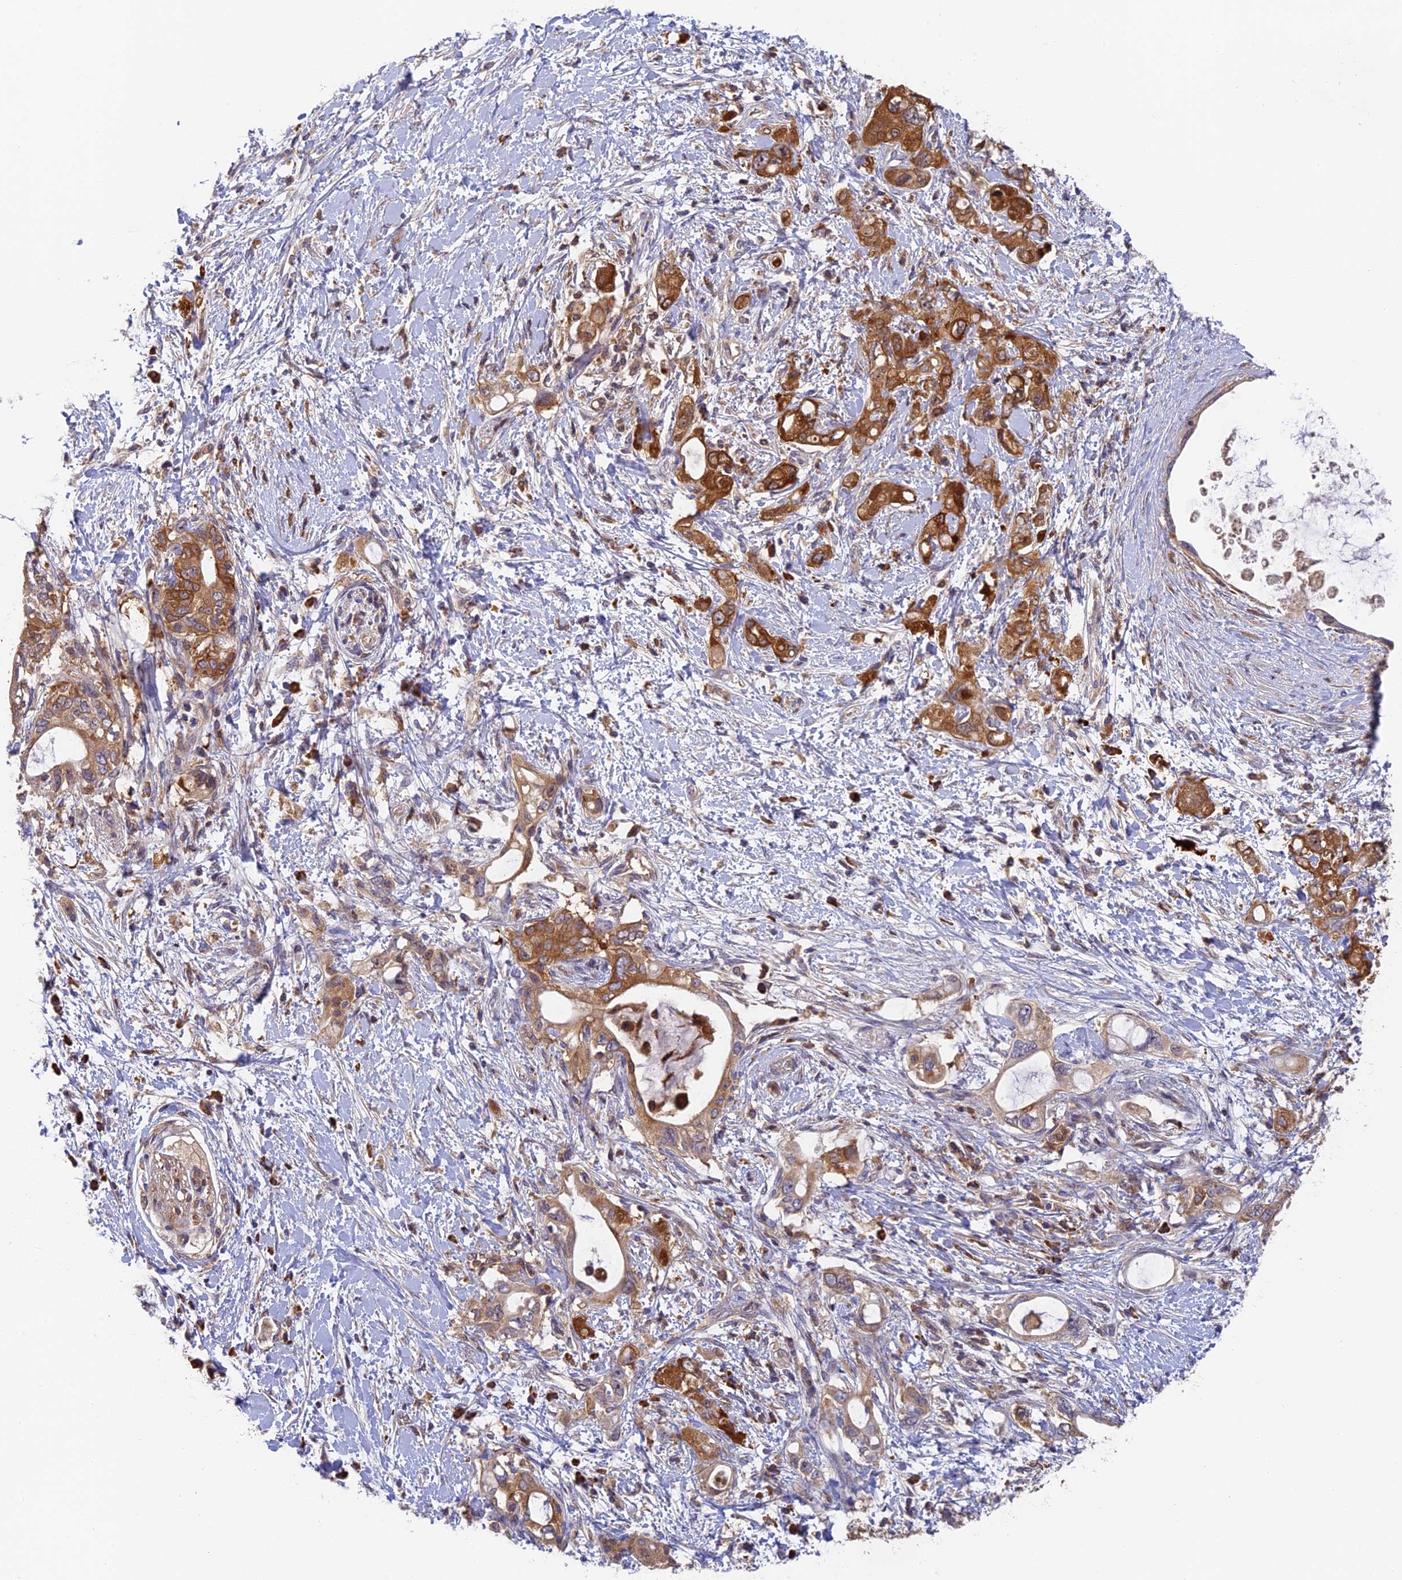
{"staining": {"intensity": "moderate", "quantity": ">75%", "location": "cytoplasmic/membranous"}, "tissue": "pancreatic cancer", "cell_type": "Tumor cells", "image_type": "cancer", "snomed": [{"axis": "morphology", "description": "Adenocarcinoma, NOS"}, {"axis": "topography", "description": "Pancreas"}], "caption": "Brown immunohistochemical staining in pancreatic adenocarcinoma displays moderate cytoplasmic/membranous staining in approximately >75% of tumor cells.", "gene": "IPO5", "patient": {"sex": "female", "age": 56}}